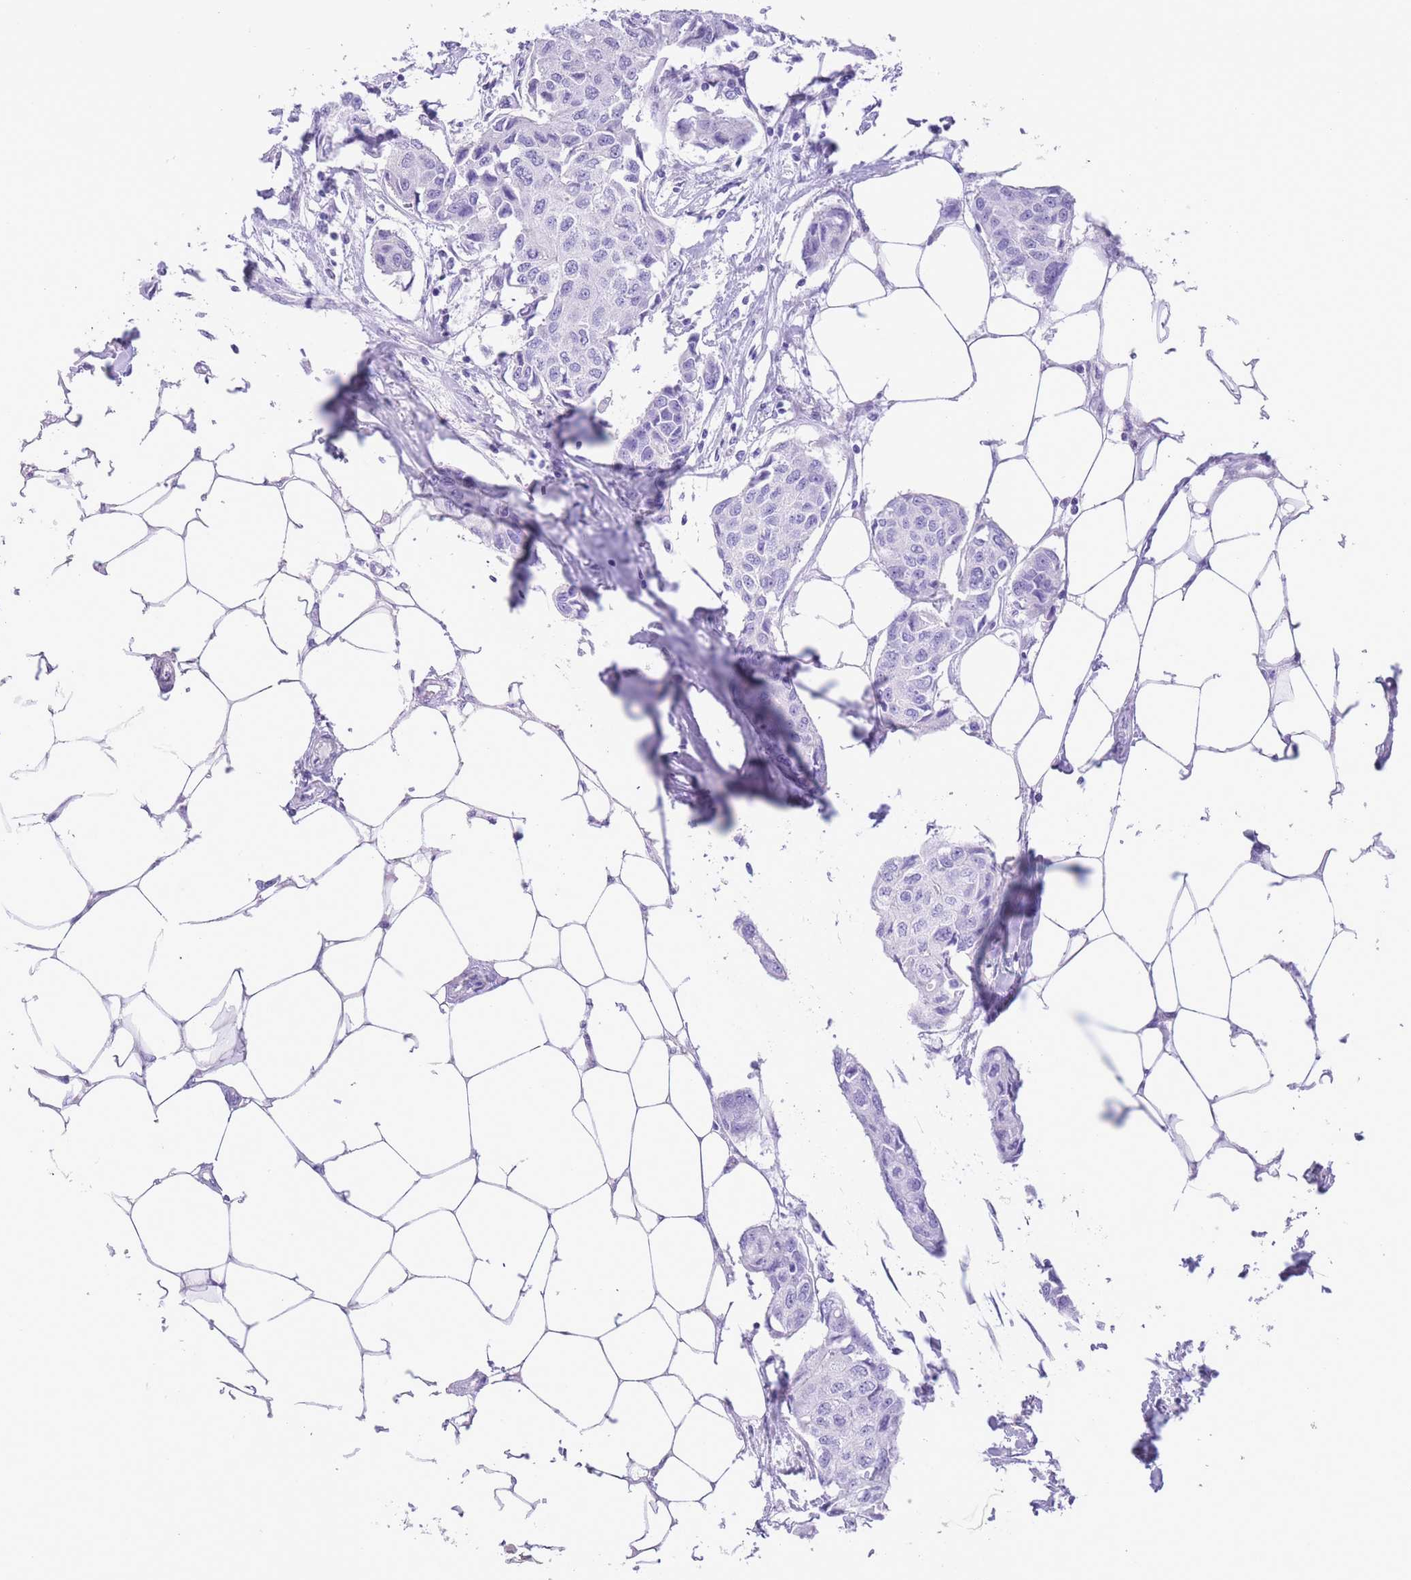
{"staining": {"intensity": "negative", "quantity": "none", "location": "none"}, "tissue": "breast cancer", "cell_type": "Tumor cells", "image_type": "cancer", "snomed": [{"axis": "morphology", "description": "Duct carcinoma"}, {"axis": "topography", "description": "Breast"}, {"axis": "topography", "description": "Lymph node"}], "caption": "Immunohistochemistry micrograph of breast infiltrating ductal carcinoma stained for a protein (brown), which shows no staining in tumor cells. (IHC, brightfield microscopy, high magnification).", "gene": "RAI2", "patient": {"sex": "female", "age": 80}}